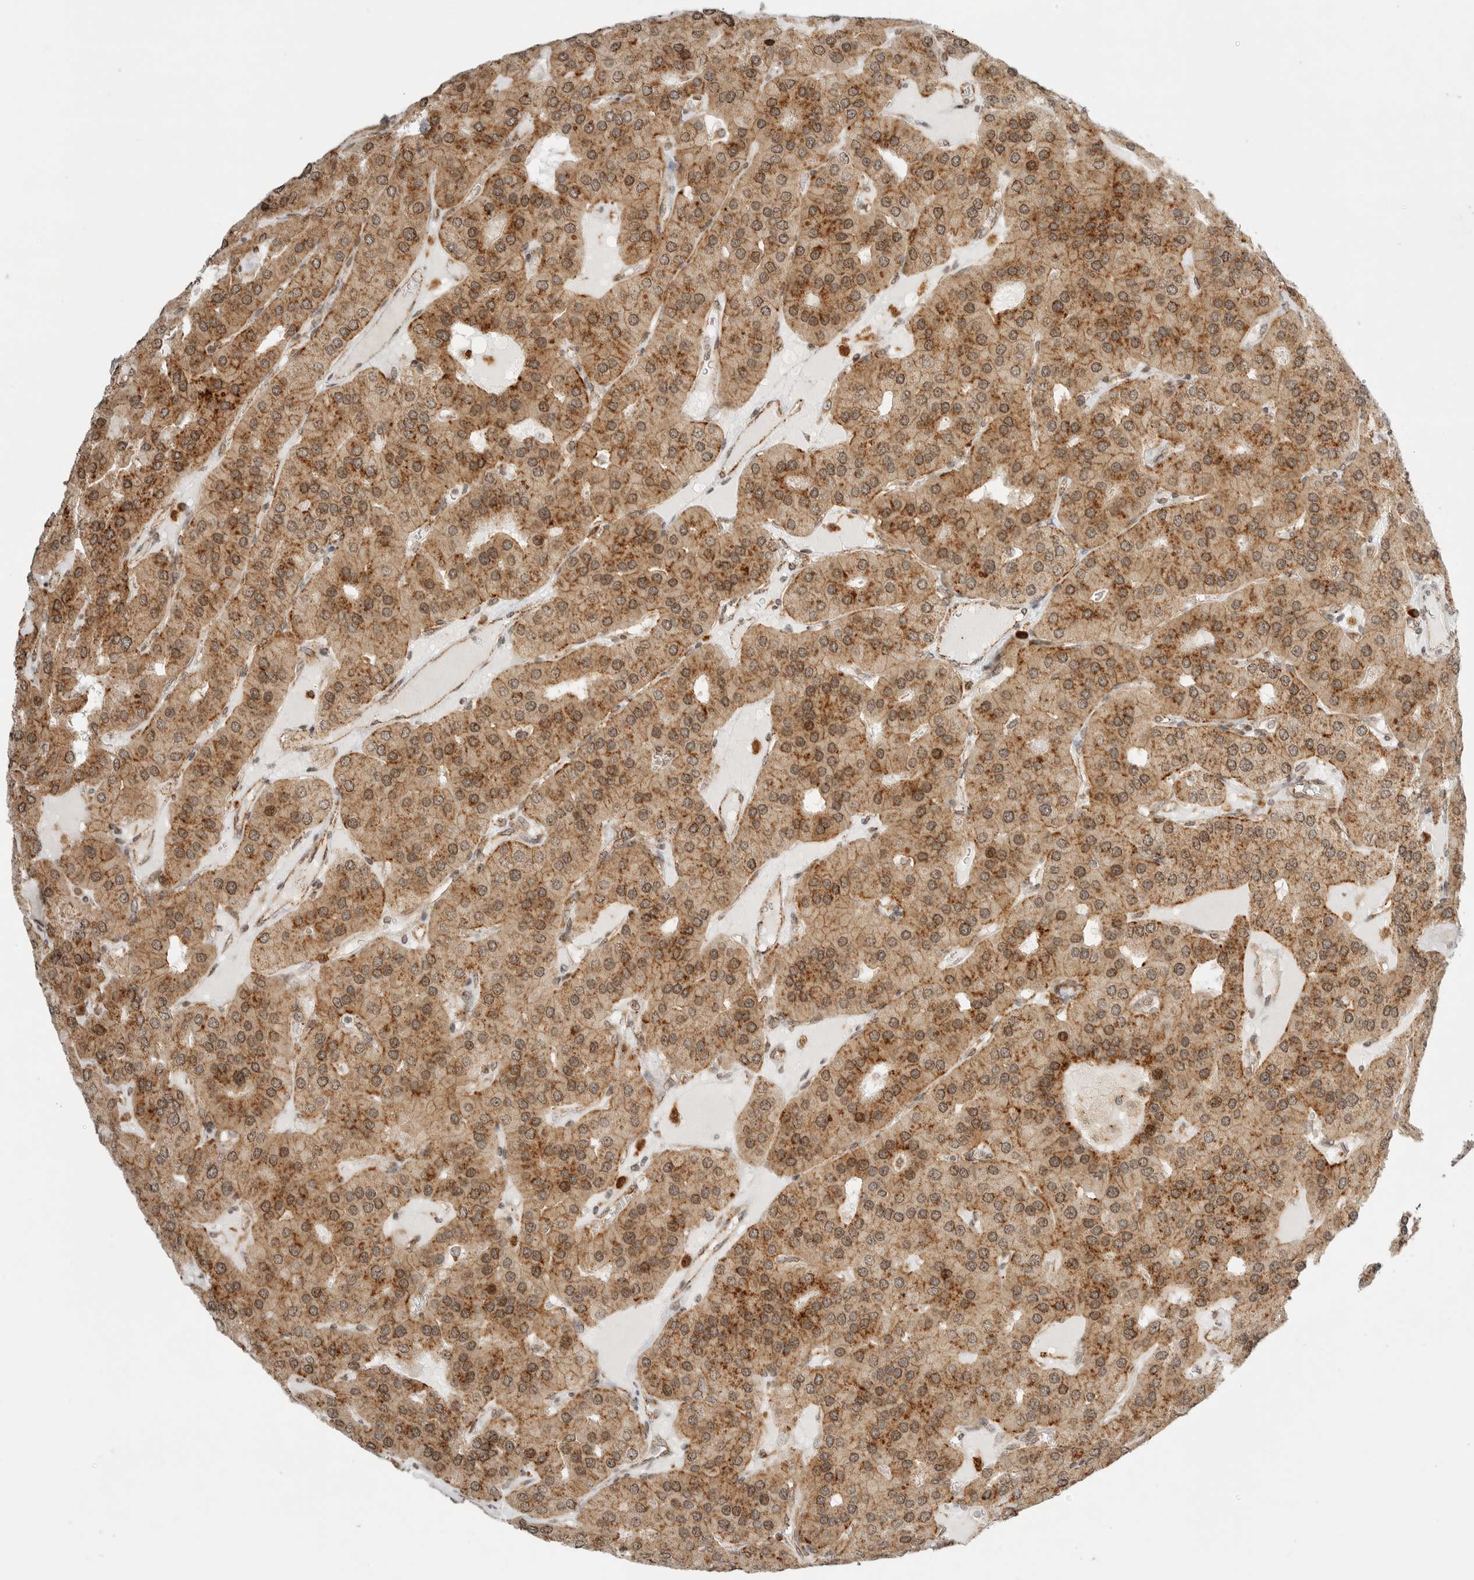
{"staining": {"intensity": "strong", "quantity": ">75%", "location": "cytoplasmic/membranous"}, "tissue": "parathyroid gland", "cell_type": "Glandular cells", "image_type": "normal", "snomed": [{"axis": "morphology", "description": "Normal tissue, NOS"}, {"axis": "morphology", "description": "Adenoma, NOS"}, {"axis": "topography", "description": "Parathyroid gland"}], "caption": "IHC of benign human parathyroid gland displays high levels of strong cytoplasmic/membranous staining in about >75% of glandular cells. The protein is stained brown, and the nuclei are stained in blue (DAB IHC with brightfield microscopy, high magnification).", "gene": "IDUA", "patient": {"sex": "female", "age": 86}}